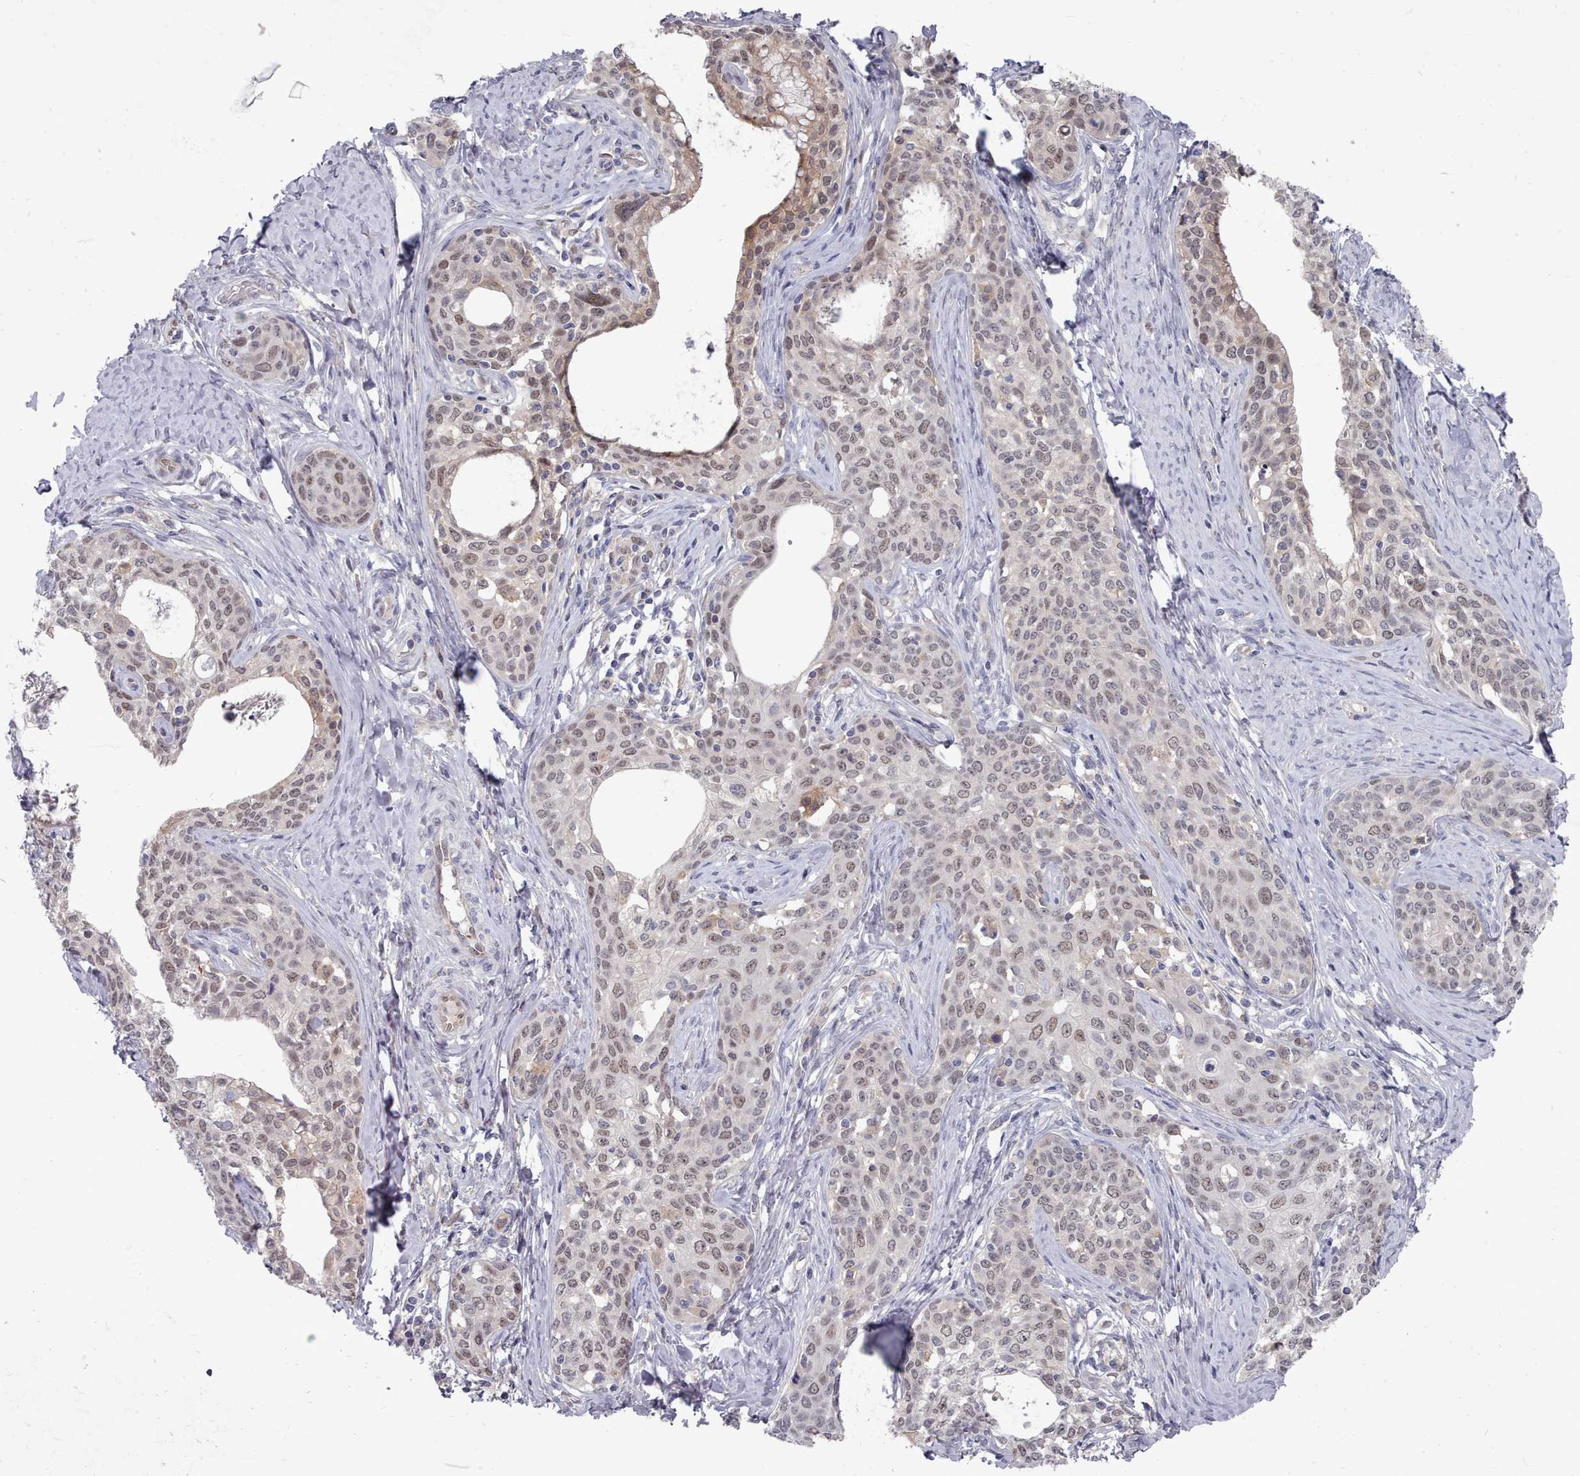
{"staining": {"intensity": "weak", "quantity": "25%-75%", "location": "nuclear"}, "tissue": "cervical cancer", "cell_type": "Tumor cells", "image_type": "cancer", "snomed": [{"axis": "morphology", "description": "Squamous cell carcinoma, NOS"}, {"axis": "morphology", "description": "Adenocarcinoma, NOS"}, {"axis": "topography", "description": "Cervix"}], "caption": "IHC of squamous cell carcinoma (cervical) exhibits low levels of weak nuclear expression in about 25%-75% of tumor cells.", "gene": "GINS1", "patient": {"sex": "female", "age": 52}}